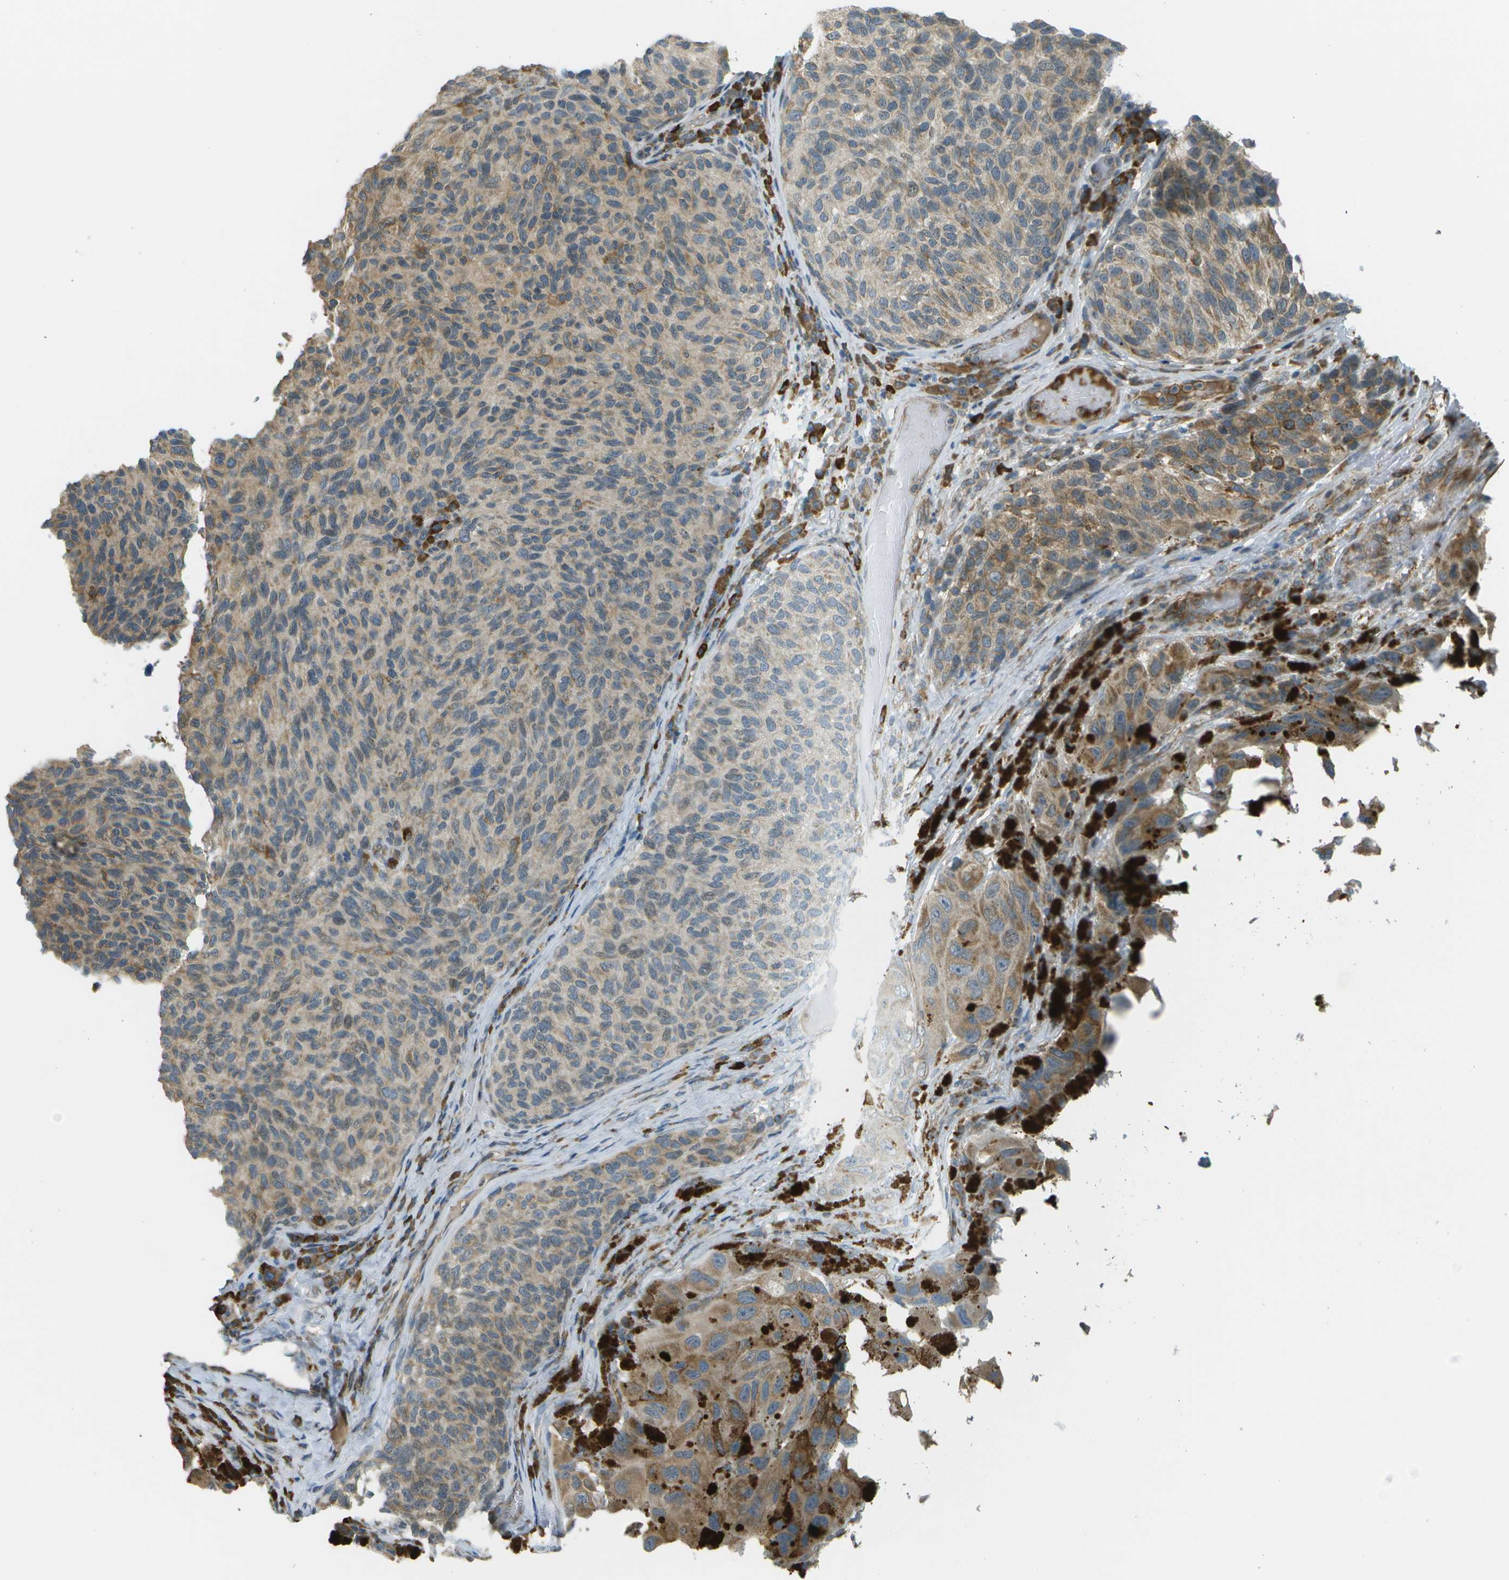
{"staining": {"intensity": "moderate", "quantity": "25%-75%", "location": "cytoplasmic/membranous"}, "tissue": "melanoma", "cell_type": "Tumor cells", "image_type": "cancer", "snomed": [{"axis": "morphology", "description": "Malignant melanoma, NOS"}, {"axis": "topography", "description": "Skin"}], "caption": "IHC of human melanoma exhibits medium levels of moderate cytoplasmic/membranous positivity in about 25%-75% of tumor cells.", "gene": "USP30", "patient": {"sex": "female", "age": 73}}